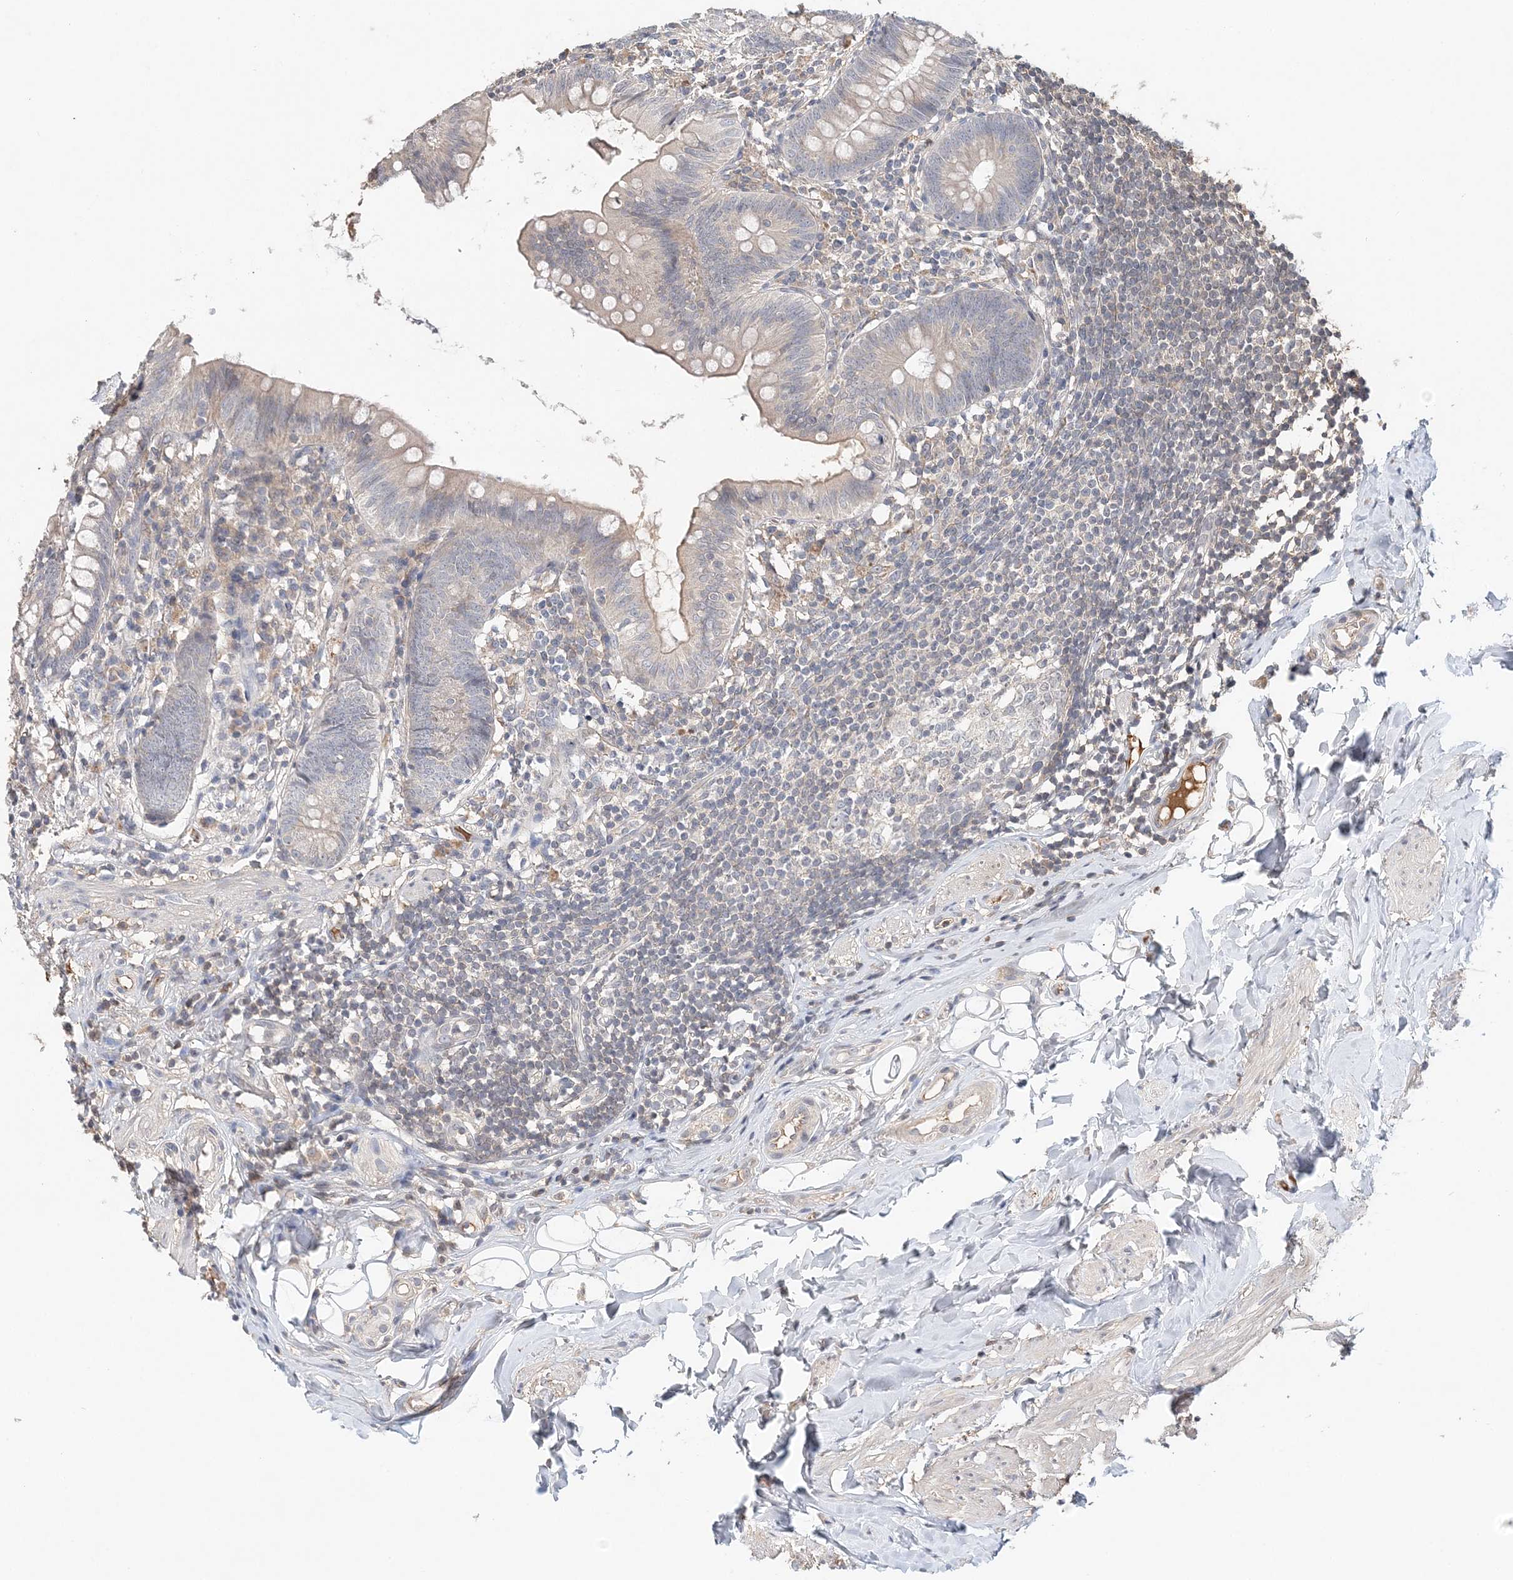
{"staining": {"intensity": "weak", "quantity": "<25%", "location": "cytoplasmic/membranous"}, "tissue": "appendix", "cell_type": "Glandular cells", "image_type": "normal", "snomed": [{"axis": "morphology", "description": "Normal tissue, NOS"}, {"axis": "topography", "description": "Appendix"}], "caption": "The micrograph demonstrates no significant staining in glandular cells of appendix.", "gene": "SYCP3", "patient": {"sex": "female", "age": 62}}